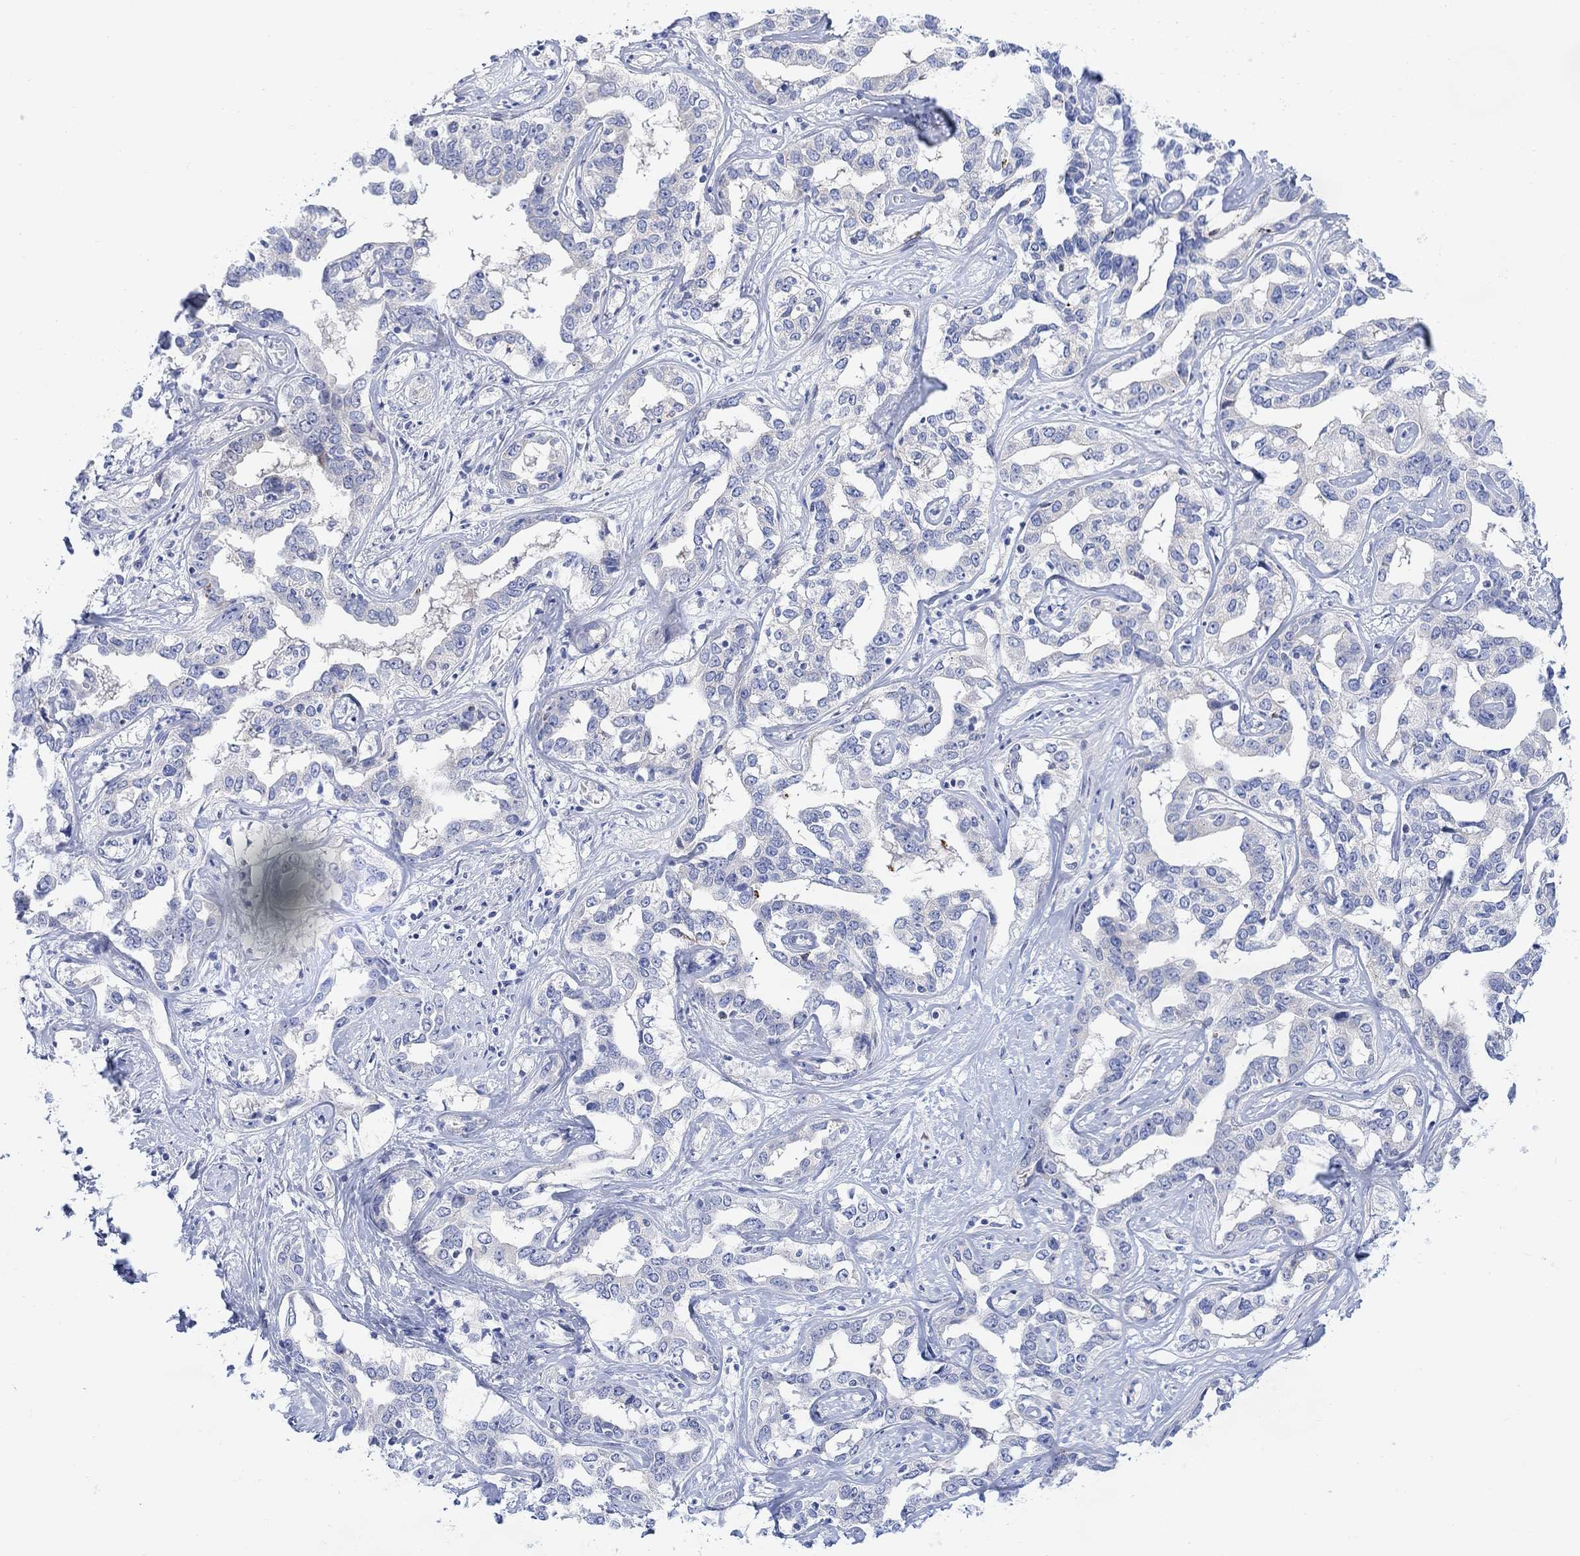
{"staining": {"intensity": "negative", "quantity": "none", "location": "none"}, "tissue": "liver cancer", "cell_type": "Tumor cells", "image_type": "cancer", "snomed": [{"axis": "morphology", "description": "Cholangiocarcinoma"}, {"axis": "topography", "description": "Liver"}], "caption": "An image of liver cholangiocarcinoma stained for a protein displays no brown staining in tumor cells. The staining was performed using DAB to visualize the protein expression in brown, while the nuclei were stained in blue with hematoxylin (Magnification: 20x).", "gene": "TLDC2", "patient": {"sex": "male", "age": 59}}